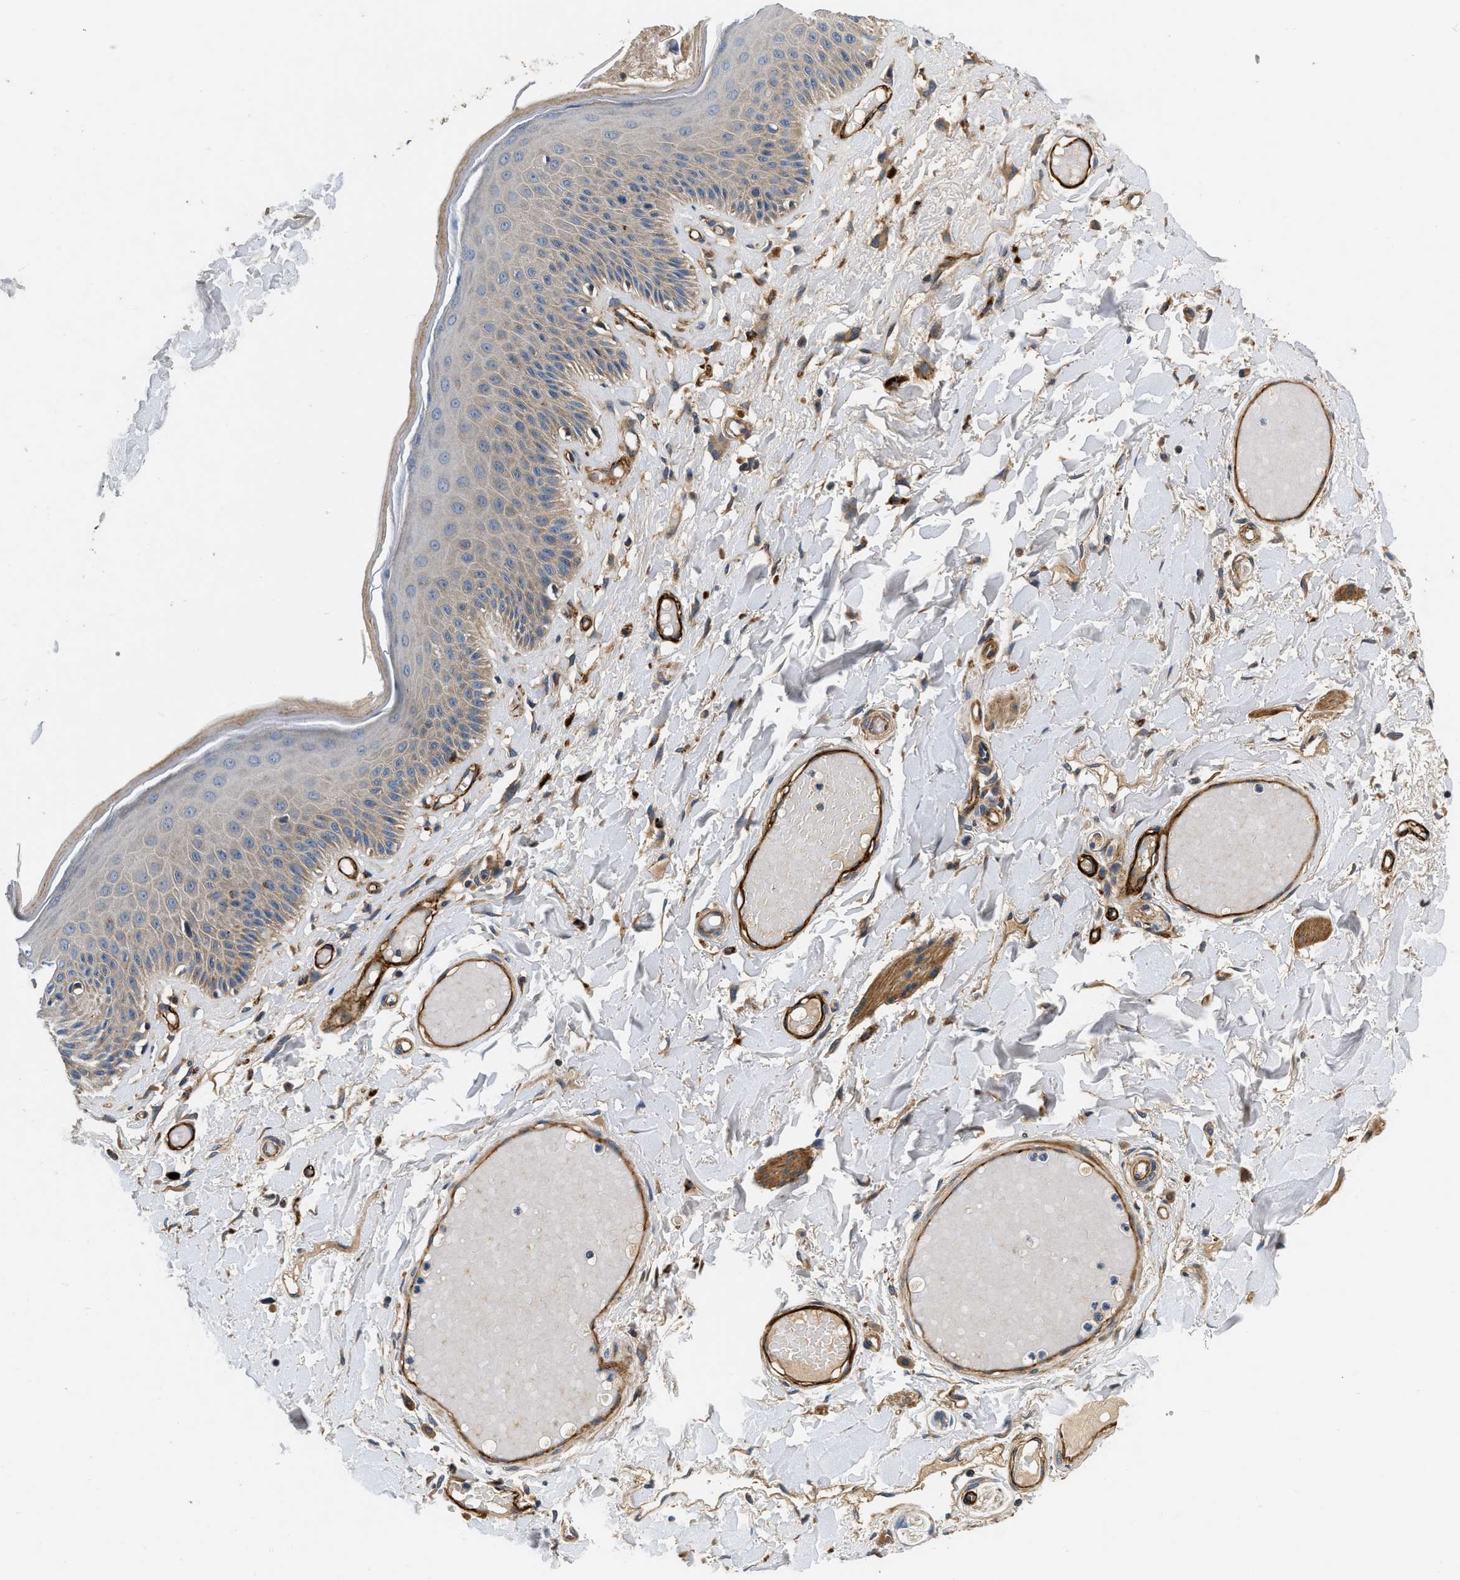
{"staining": {"intensity": "moderate", "quantity": "25%-75%", "location": "cytoplasmic/membranous"}, "tissue": "skin", "cell_type": "Epidermal cells", "image_type": "normal", "snomed": [{"axis": "morphology", "description": "Normal tissue, NOS"}, {"axis": "topography", "description": "Vulva"}], "caption": "Skin stained with immunohistochemistry (IHC) shows moderate cytoplasmic/membranous expression in approximately 25%-75% of epidermal cells.", "gene": "NME6", "patient": {"sex": "female", "age": 73}}